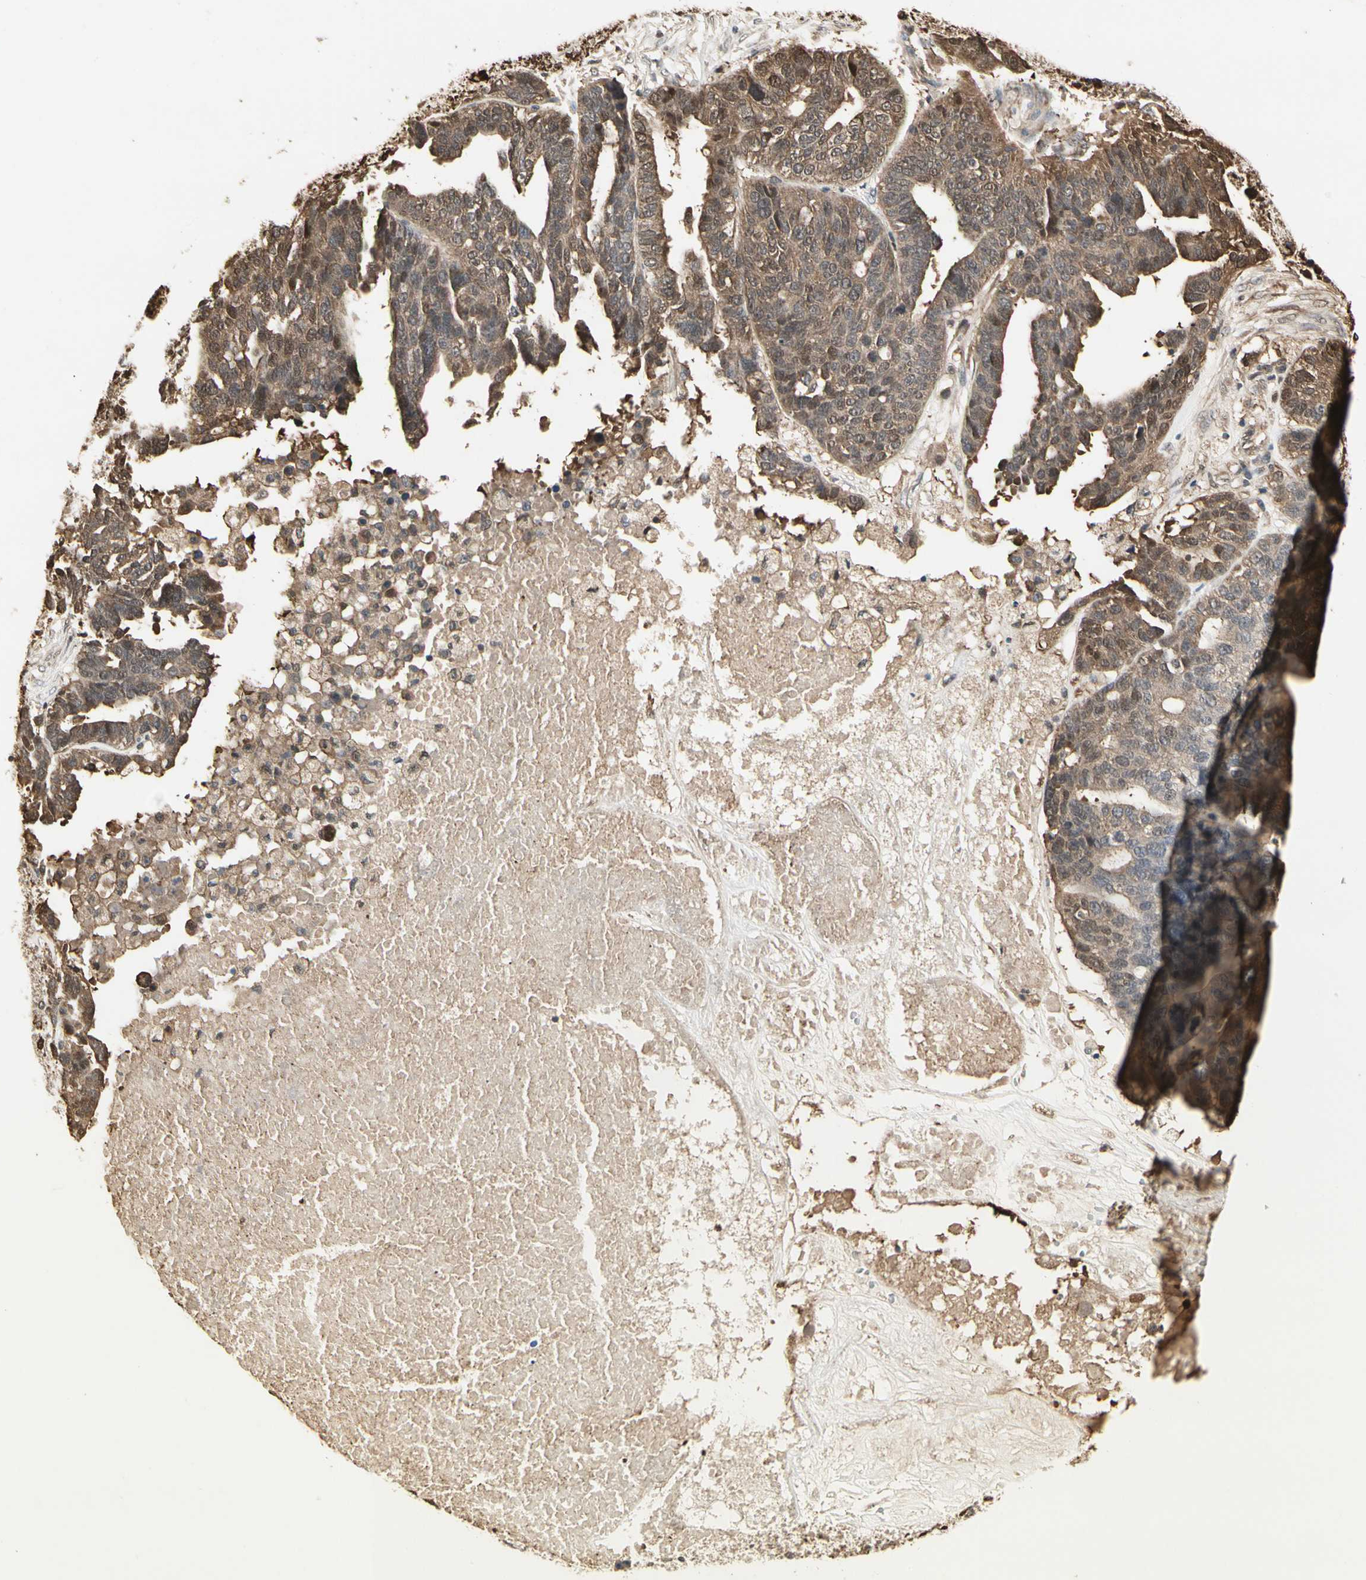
{"staining": {"intensity": "moderate", "quantity": ">75%", "location": "cytoplasmic/membranous,nuclear"}, "tissue": "ovarian cancer", "cell_type": "Tumor cells", "image_type": "cancer", "snomed": [{"axis": "morphology", "description": "Cystadenocarcinoma, serous, NOS"}, {"axis": "topography", "description": "Ovary"}], "caption": "Immunohistochemical staining of human ovarian serous cystadenocarcinoma displays moderate cytoplasmic/membranous and nuclear protein positivity in approximately >75% of tumor cells. Nuclei are stained in blue.", "gene": "DRG2", "patient": {"sex": "female", "age": 59}}